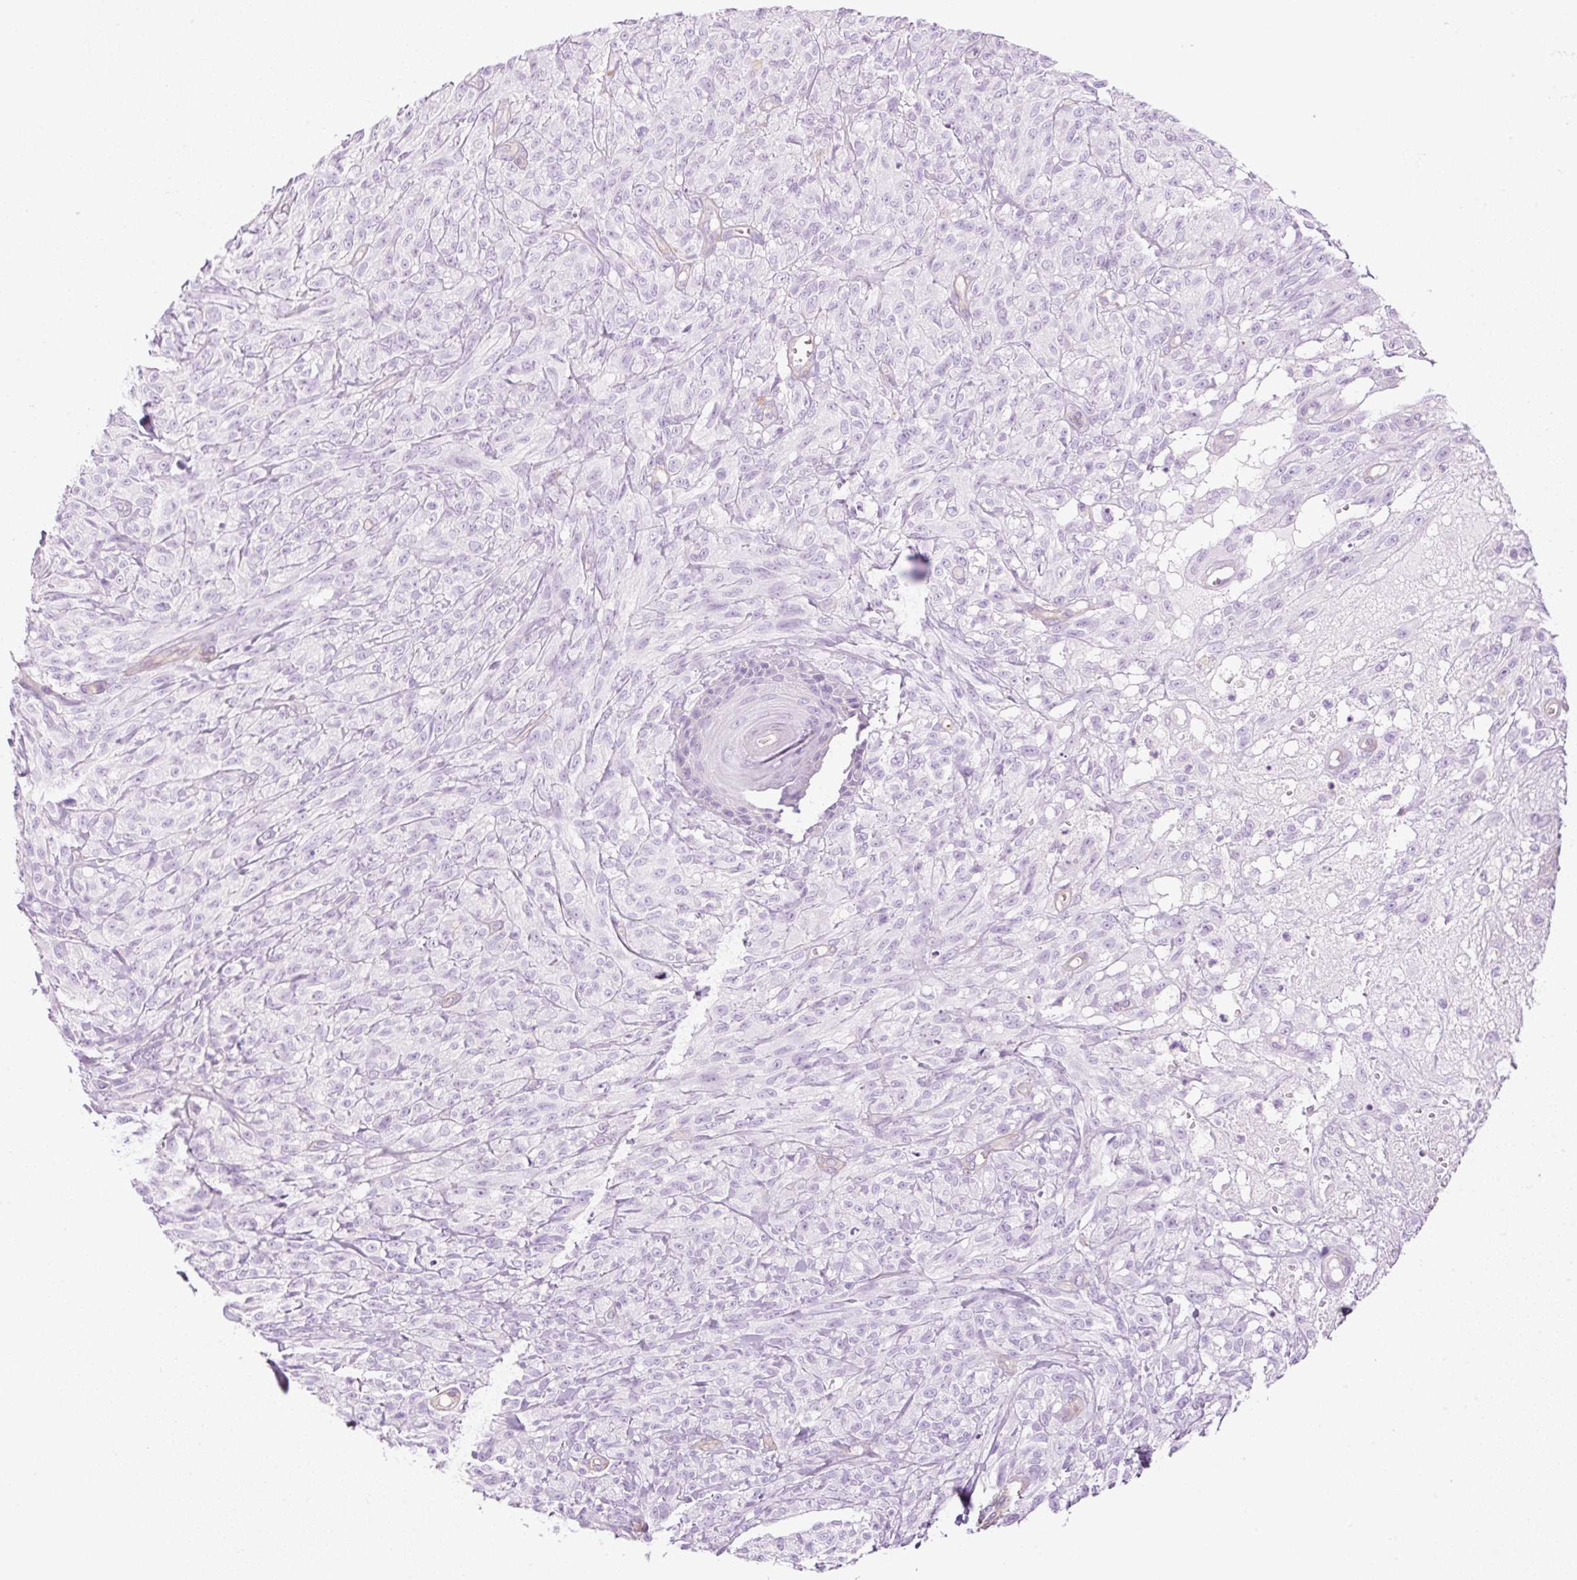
{"staining": {"intensity": "negative", "quantity": "none", "location": "none"}, "tissue": "melanoma", "cell_type": "Tumor cells", "image_type": "cancer", "snomed": [{"axis": "morphology", "description": "Malignant melanoma, NOS"}, {"axis": "topography", "description": "Skin of upper arm"}], "caption": "This is an immunohistochemistry photomicrograph of human melanoma. There is no positivity in tumor cells.", "gene": "EHD3", "patient": {"sex": "female", "age": 65}}